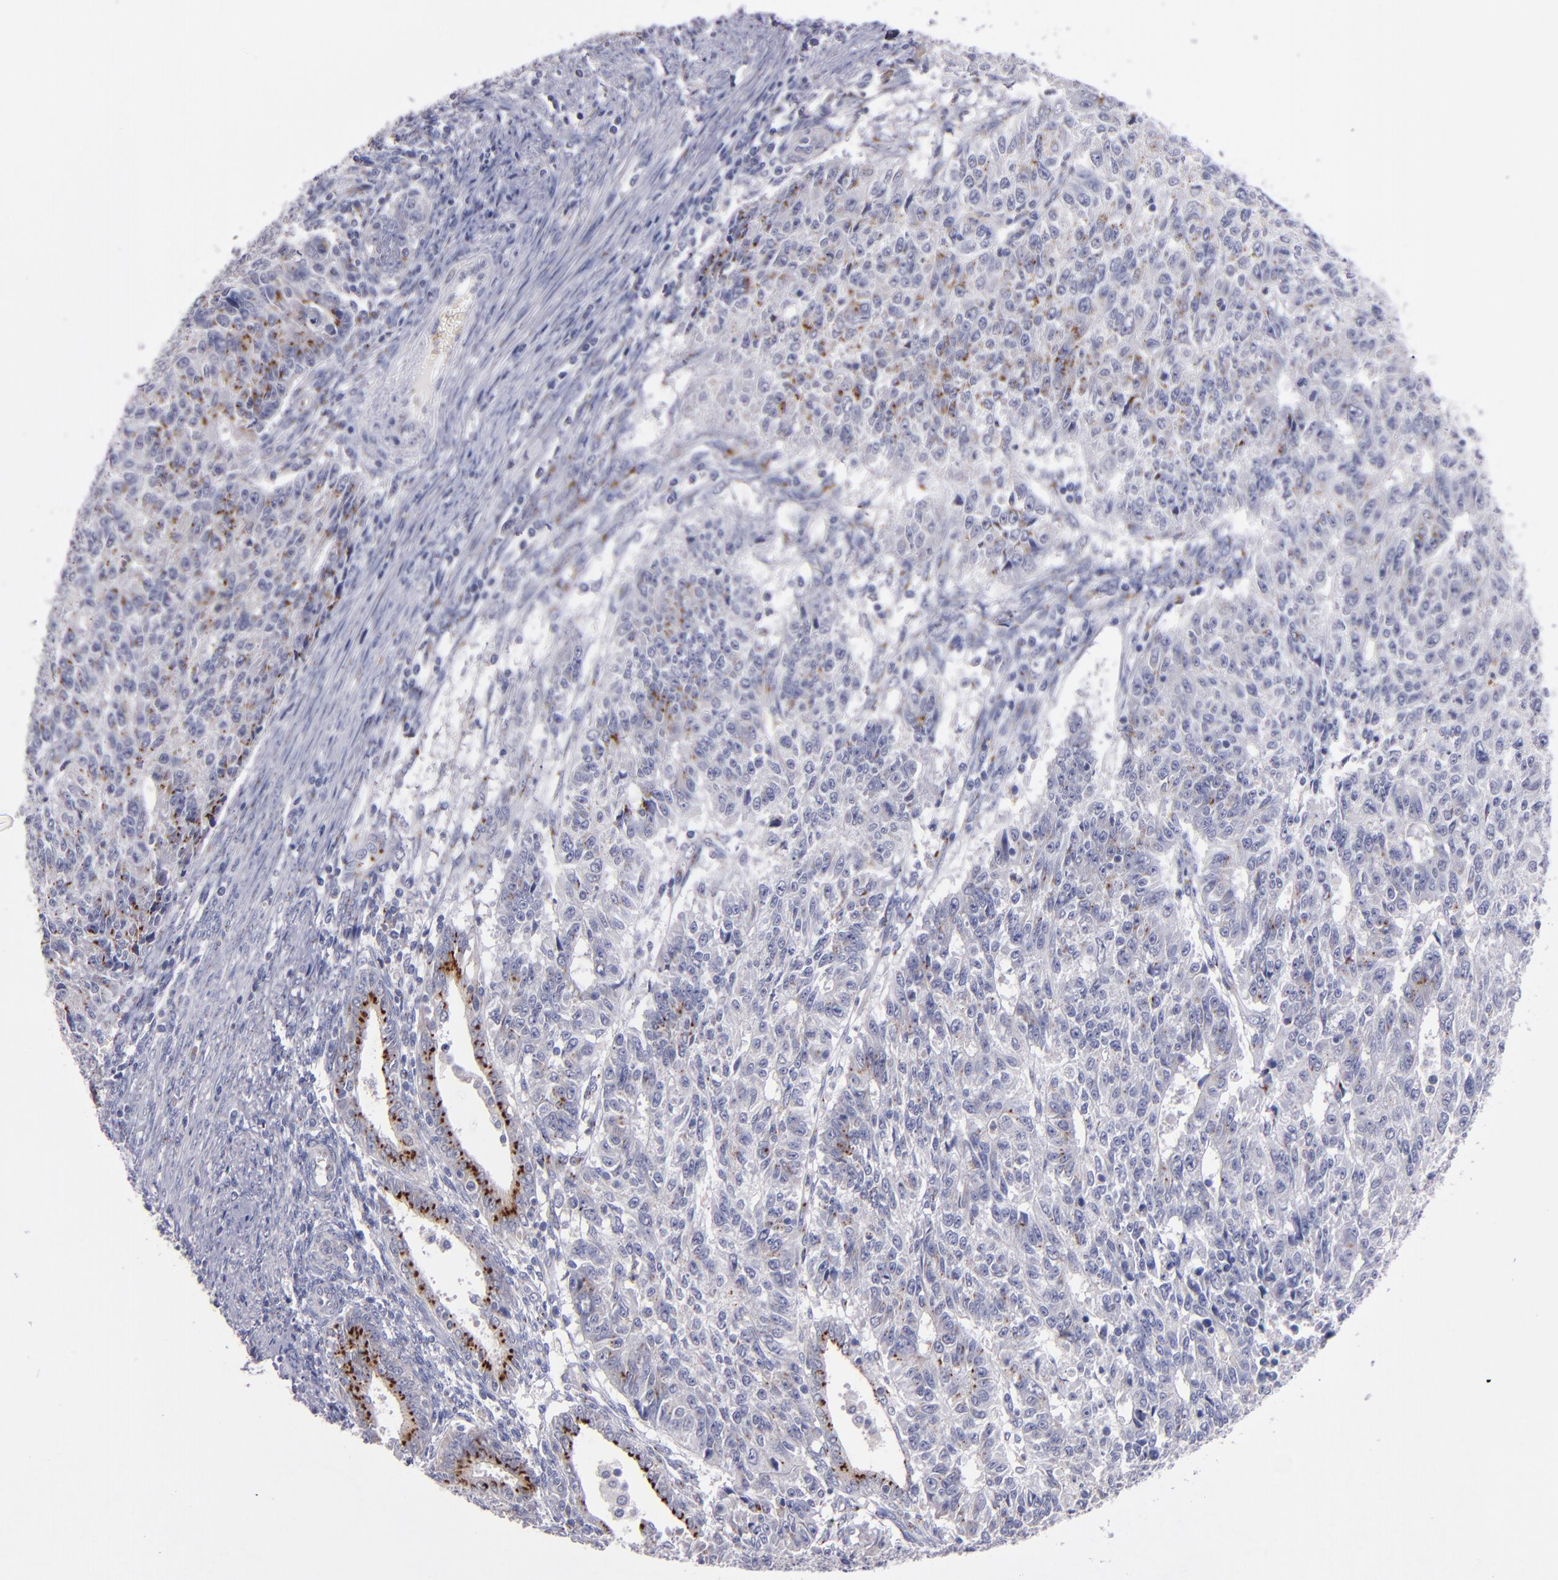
{"staining": {"intensity": "moderate", "quantity": "25%-75%", "location": "cytoplasmic/membranous"}, "tissue": "endometrial cancer", "cell_type": "Tumor cells", "image_type": "cancer", "snomed": [{"axis": "morphology", "description": "Adenocarcinoma, NOS"}, {"axis": "topography", "description": "Endometrium"}], "caption": "Immunohistochemistry of endometrial cancer shows medium levels of moderate cytoplasmic/membranous staining in approximately 25%-75% of tumor cells.", "gene": "RAB41", "patient": {"sex": "female", "age": 42}}